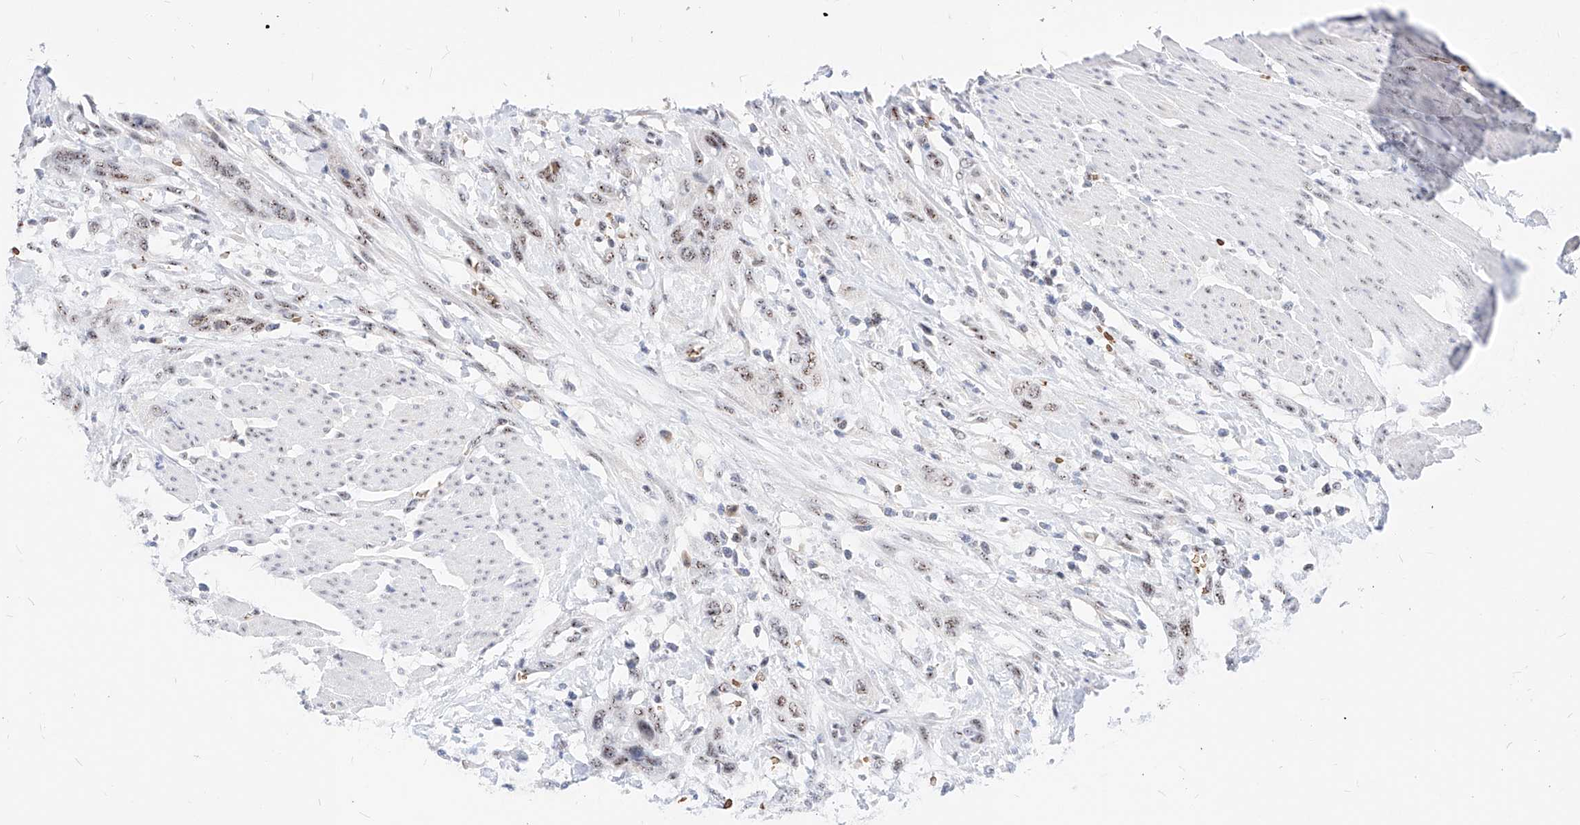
{"staining": {"intensity": "weak", "quantity": ">75%", "location": "nuclear"}, "tissue": "urothelial cancer", "cell_type": "Tumor cells", "image_type": "cancer", "snomed": [{"axis": "morphology", "description": "Urothelial carcinoma, High grade"}, {"axis": "topography", "description": "Urinary bladder"}], "caption": "High-magnification brightfield microscopy of urothelial cancer stained with DAB (3,3'-diaminobenzidine) (brown) and counterstained with hematoxylin (blue). tumor cells exhibit weak nuclear positivity is seen in about>75% of cells.", "gene": "ZFP42", "patient": {"sex": "male", "age": 35}}